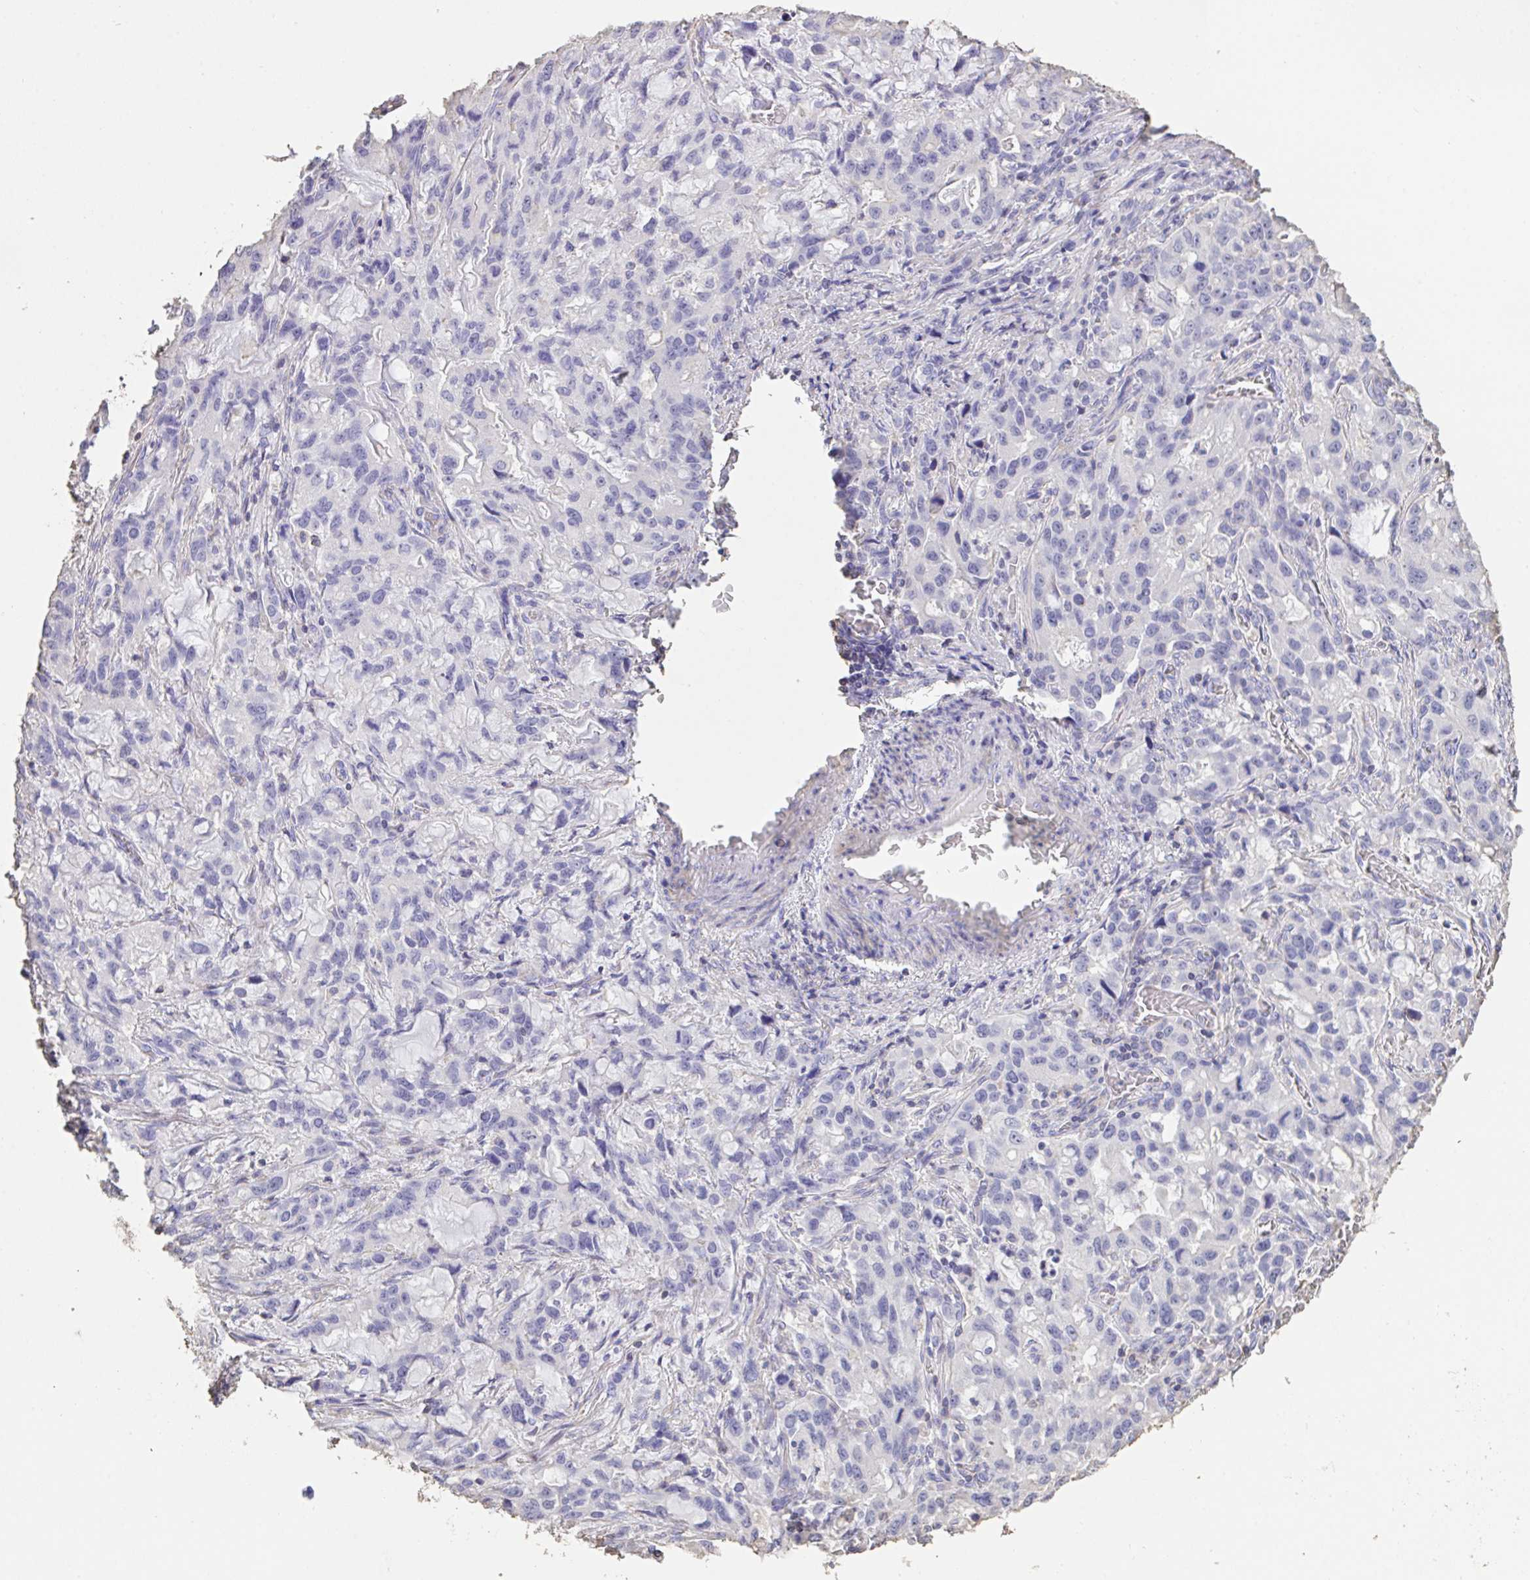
{"staining": {"intensity": "negative", "quantity": "none", "location": "none"}, "tissue": "stomach cancer", "cell_type": "Tumor cells", "image_type": "cancer", "snomed": [{"axis": "morphology", "description": "Adenocarcinoma, NOS"}, {"axis": "topography", "description": "Stomach, upper"}], "caption": "Stomach cancer (adenocarcinoma) stained for a protein using IHC shows no expression tumor cells.", "gene": "IL23R", "patient": {"sex": "male", "age": 85}}